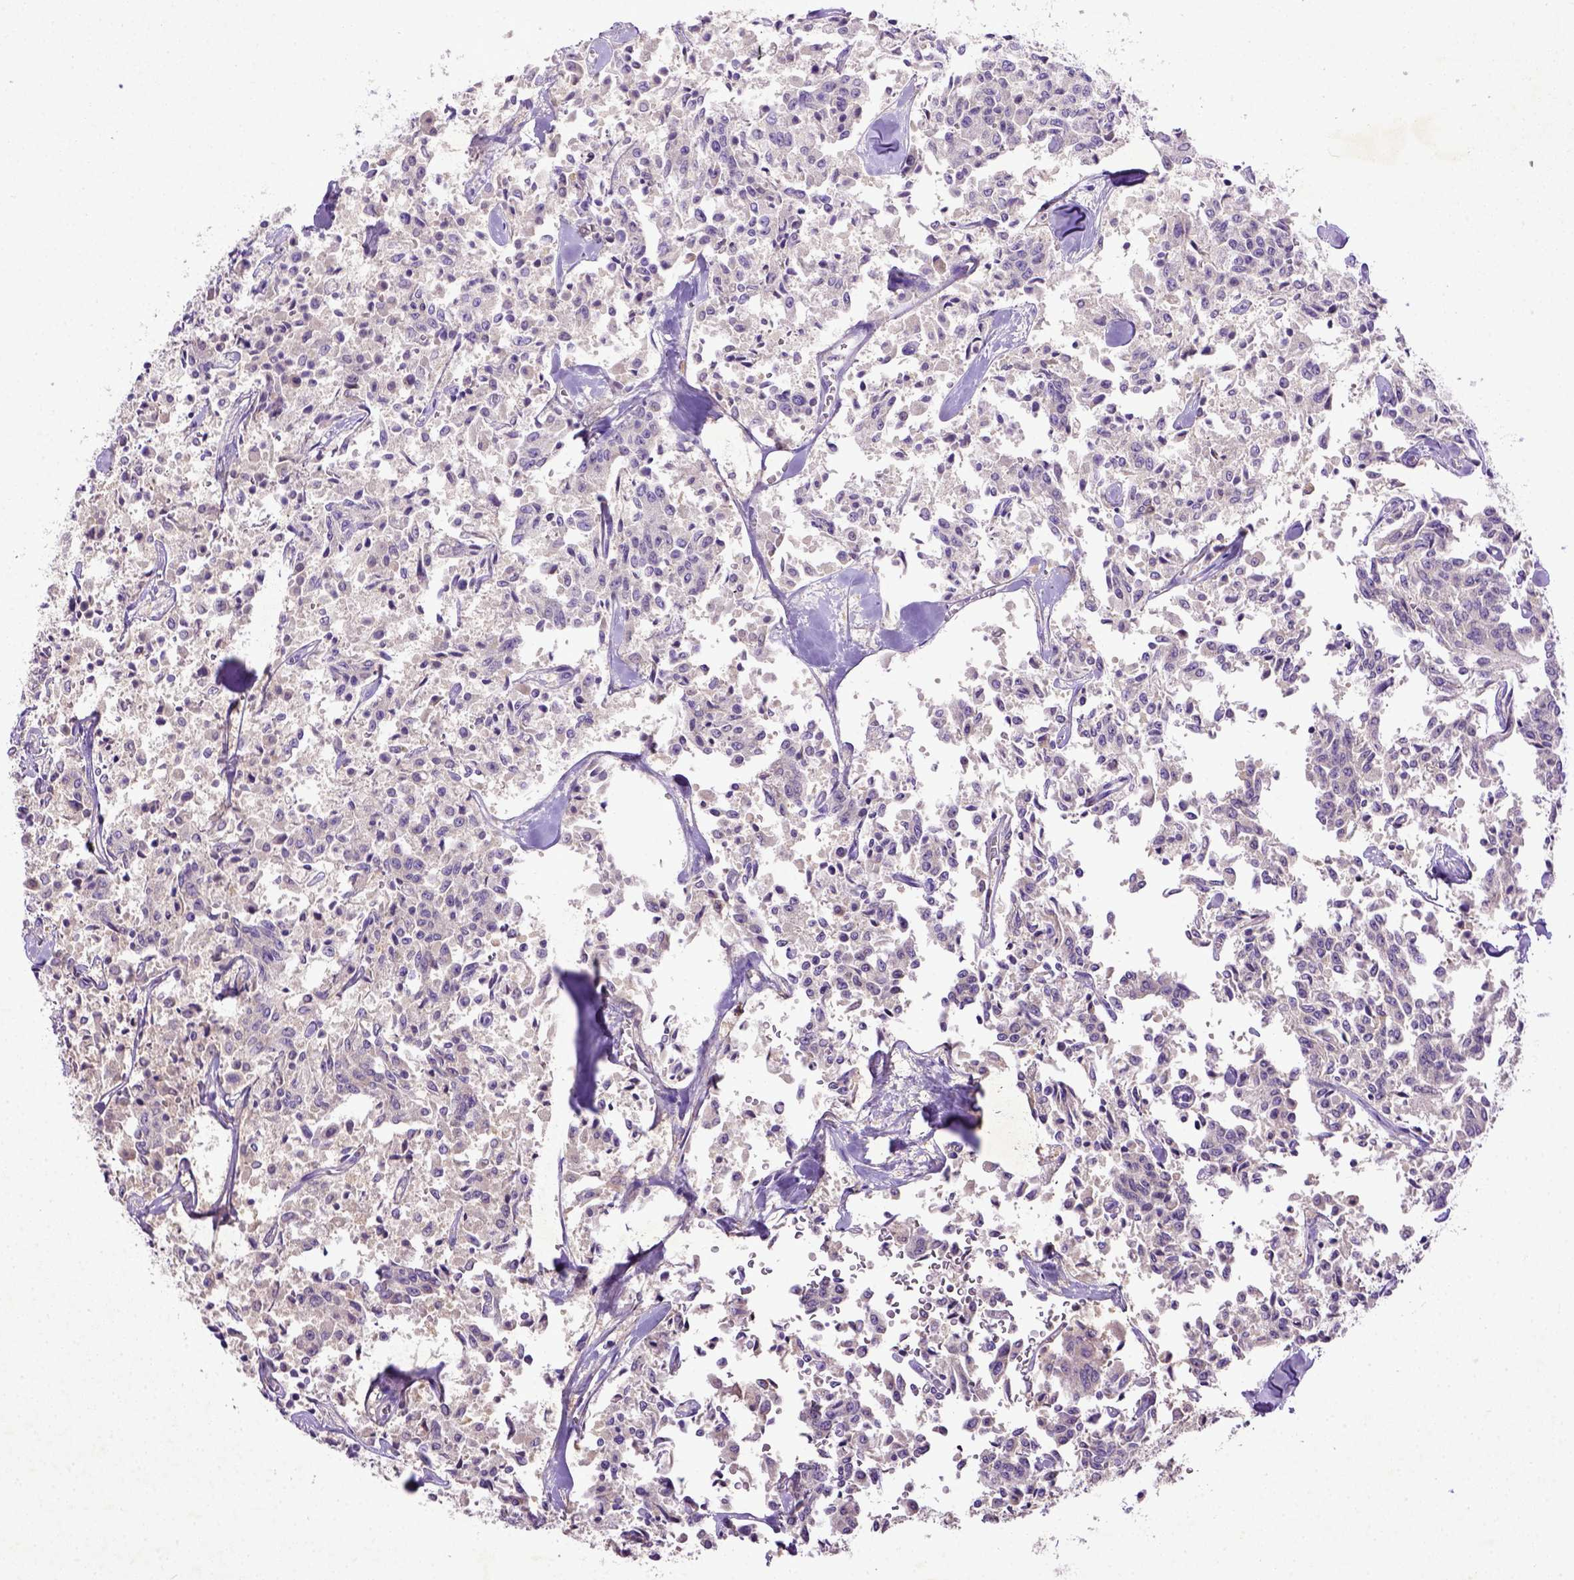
{"staining": {"intensity": "negative", "quantity": "none", "location": "none"}, "tissue": "carcinoid", "cell_type": "Tumor cells", "image_type": "cancer", "snomed": [{"axis": "morphology", "description": "Carcinoid, malignant, NOS"}, {"axis": "topography", "description": "Lung"}], "caption": "High magnification brightfield microscopy of carcinoid (malignant) stained with DAB (3,3'-diaminobenzidine) (brown) and counterstained with hematoxylin (blue): tumor cells show no significant positivity. The staining is performed using DAB brown chromogen with nuclei counter-stained in using hematoxylin.", "gene": "DEPDC1B", "patient": {"sex": "male", "age": 71}}